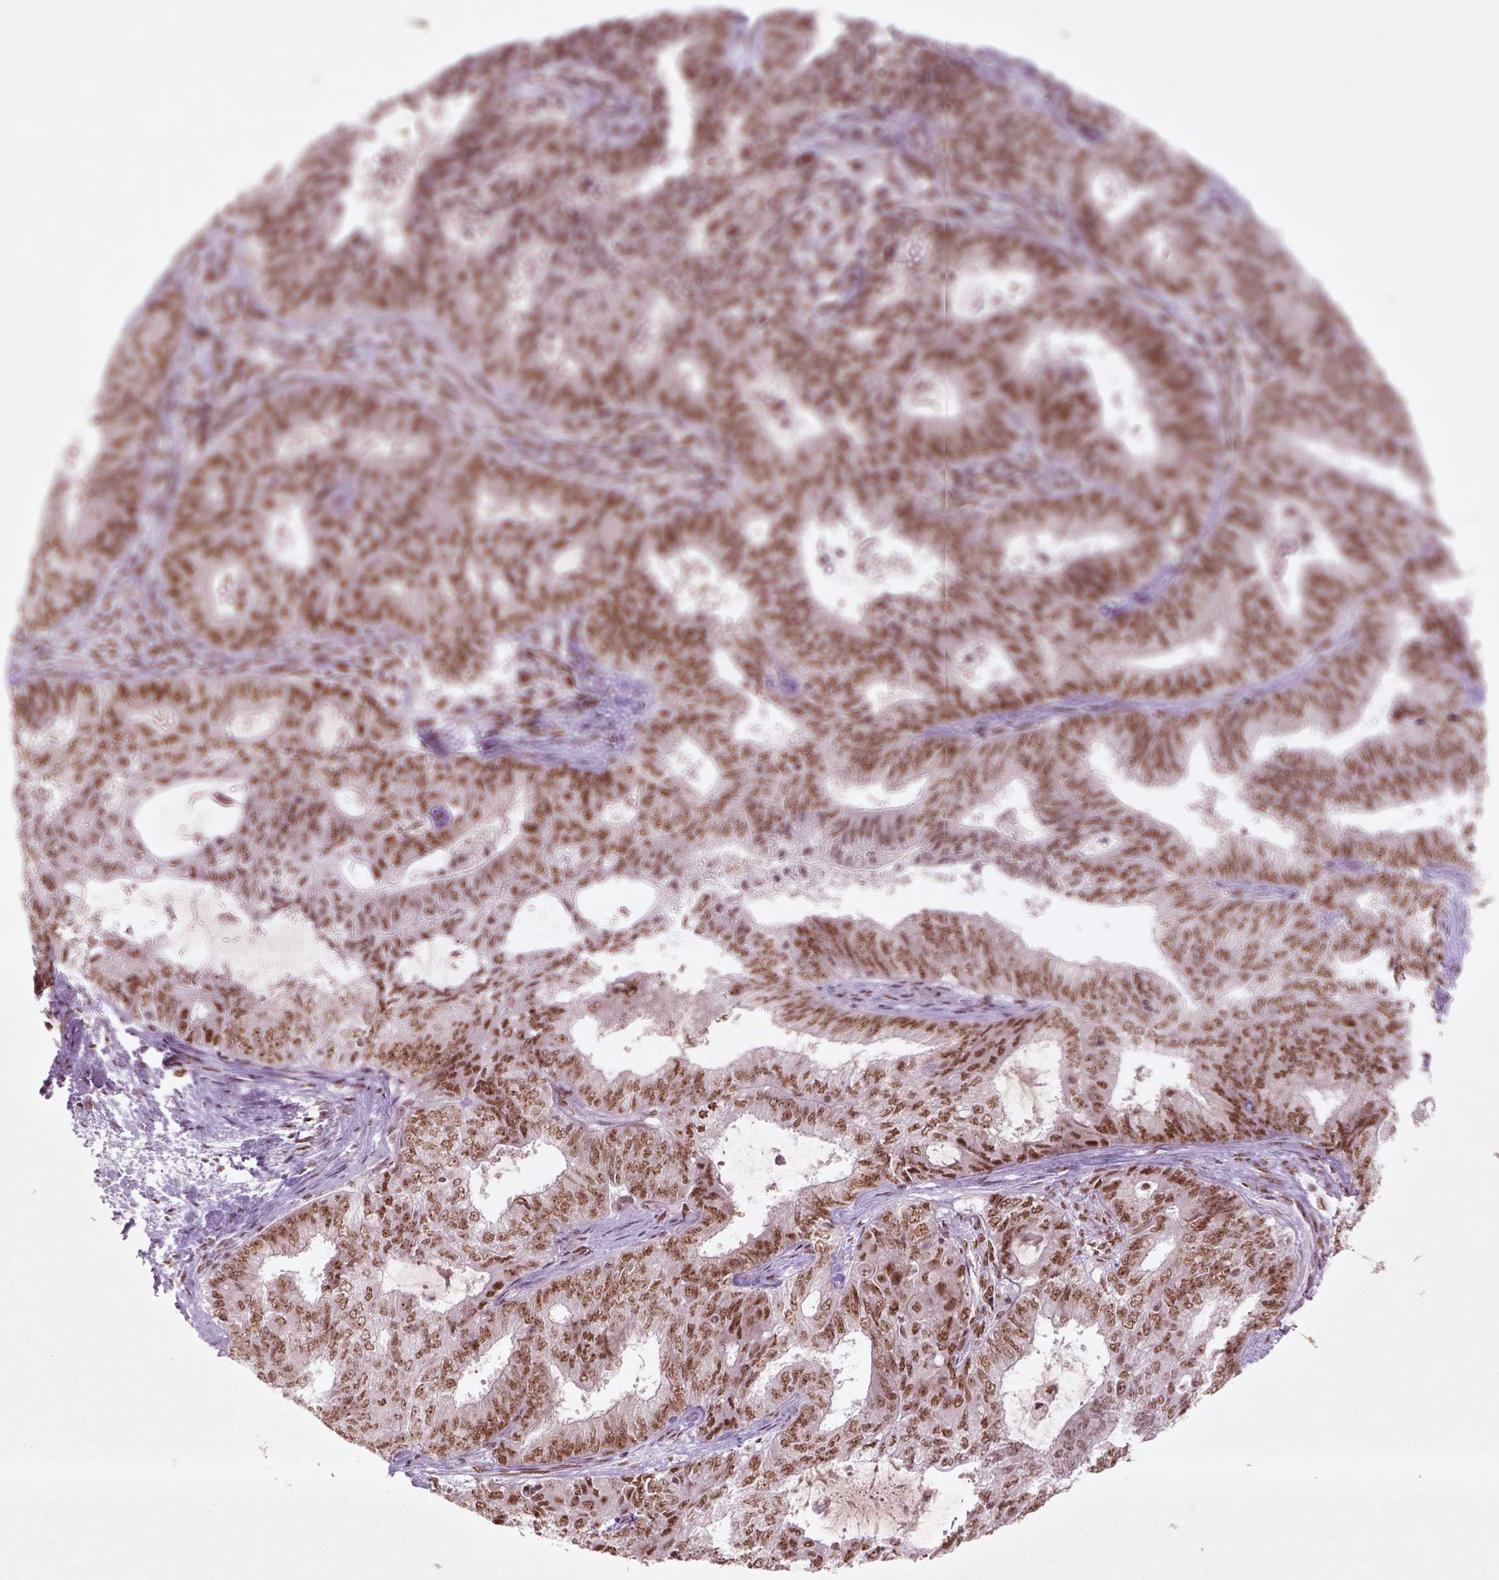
{"staining": {"intensity": "moderate", "quantity": ">75%", "location": "nuclear"}, "tissue": "endometrial cancer", "cell_type": "Tumor cells", "image_type": "cancer", "snomed": [{"axis": "morphology", "description": "Adenocarcinoma, NOS"}, {"axis": "topography", "description": "Endometrium"}], "caption": "Protein staining of endometrial cancer tissue reveals moderate nuclear staining in about >75% of tumor cells.", "gene": "HMG20B", "patient": {"sex": "female", "age": 62}}